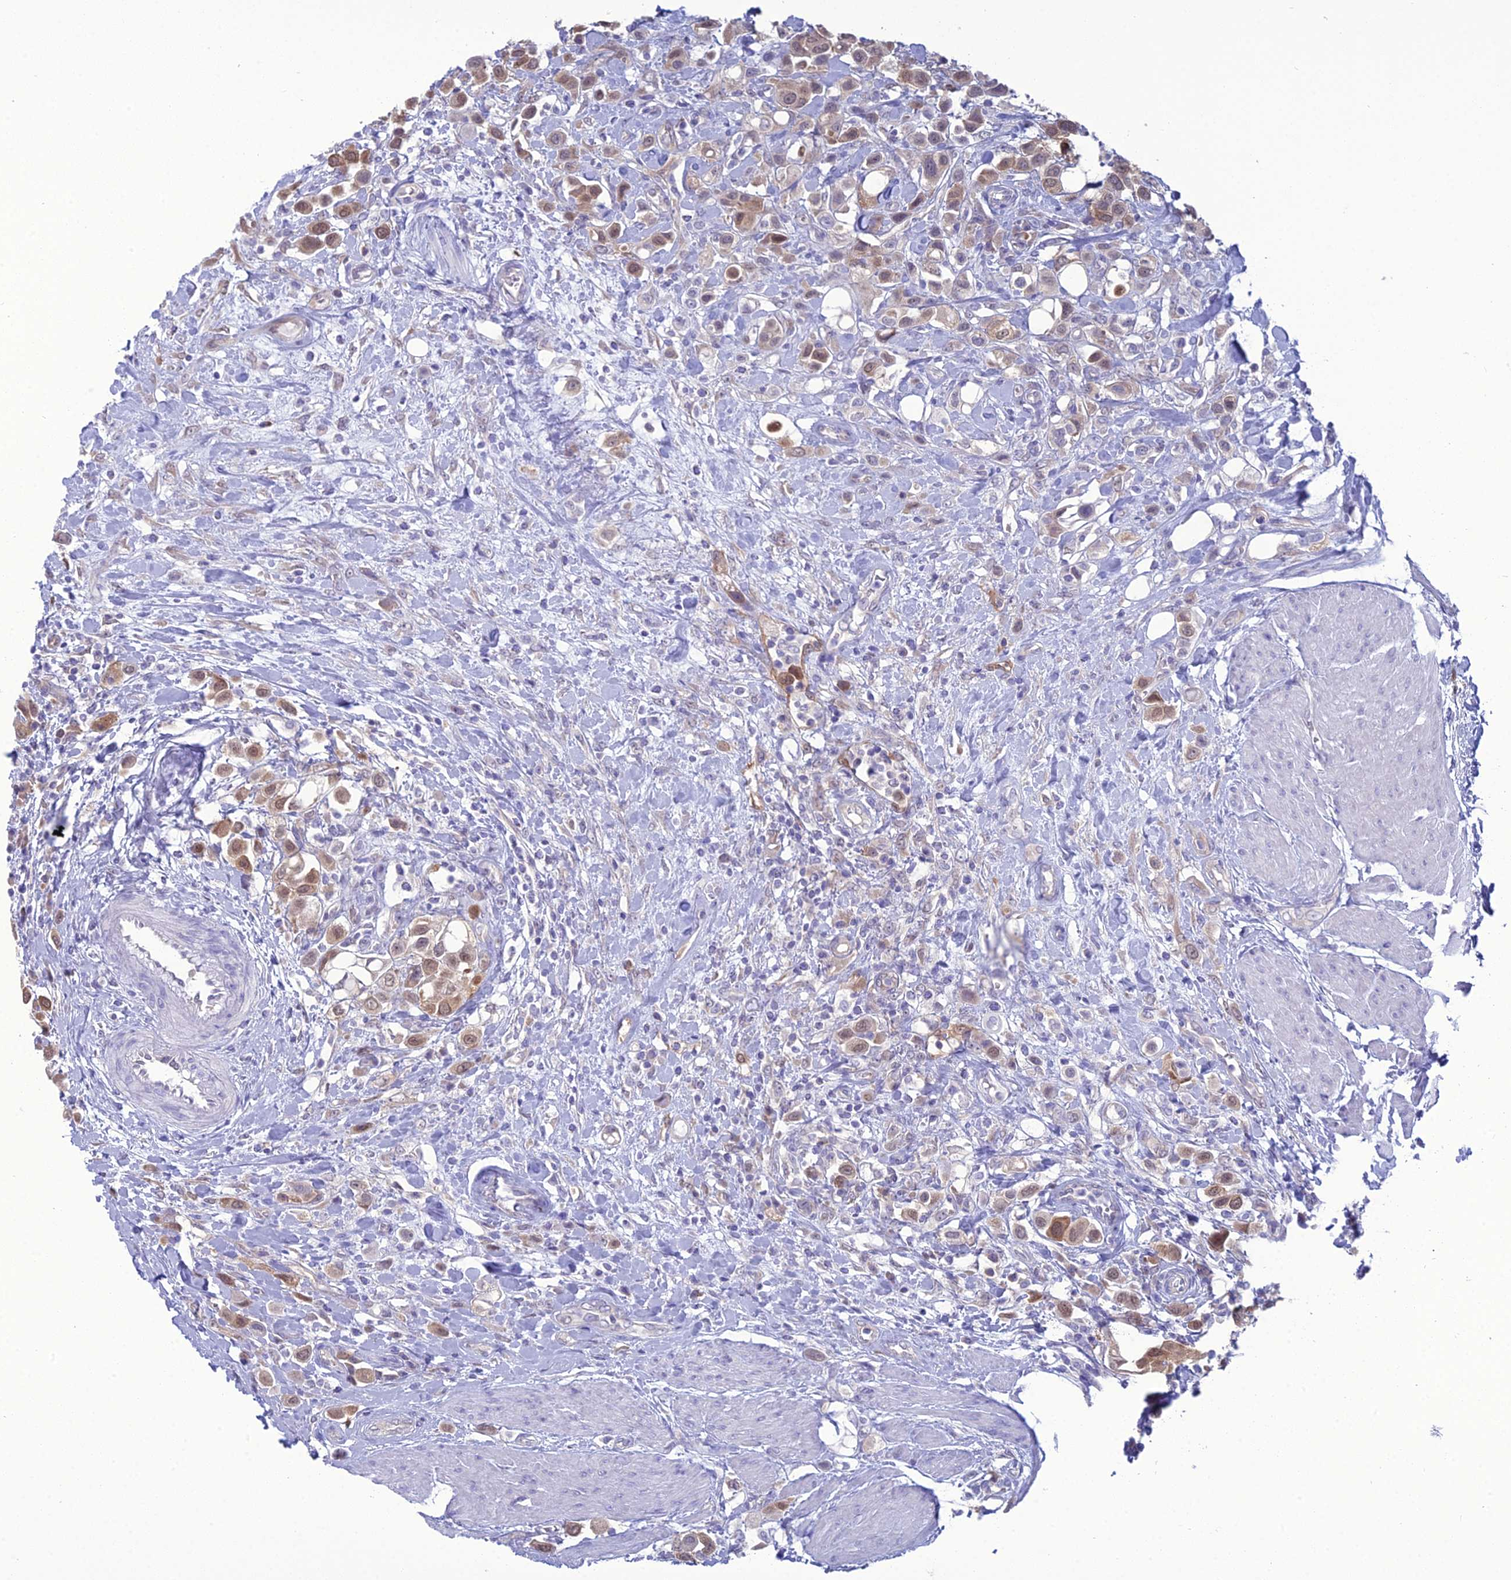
{"staining": {"intensity": "moderate", "quantity": ">75%", "location": "cytoplasmic/membranous"}, "tissue": "urothelial cancer", "cell_type": "Tumor cells", "image_type": "cancer", "snomed": [{"axis": "morphology", "description": "Urothelial carcinoma, High grade"}, {"axis": "topography", "description": "Urinary bladder"}], "caption": "About >75% of tumor cells in human urothelial carcinoma (high-grade) exhibit moderate cytoplasmic/membranous protein staining as visualized by brown immunohistochemical staining.", "gene": "GNPNAT1", "patient": {"sex": "male", "age": 50}}